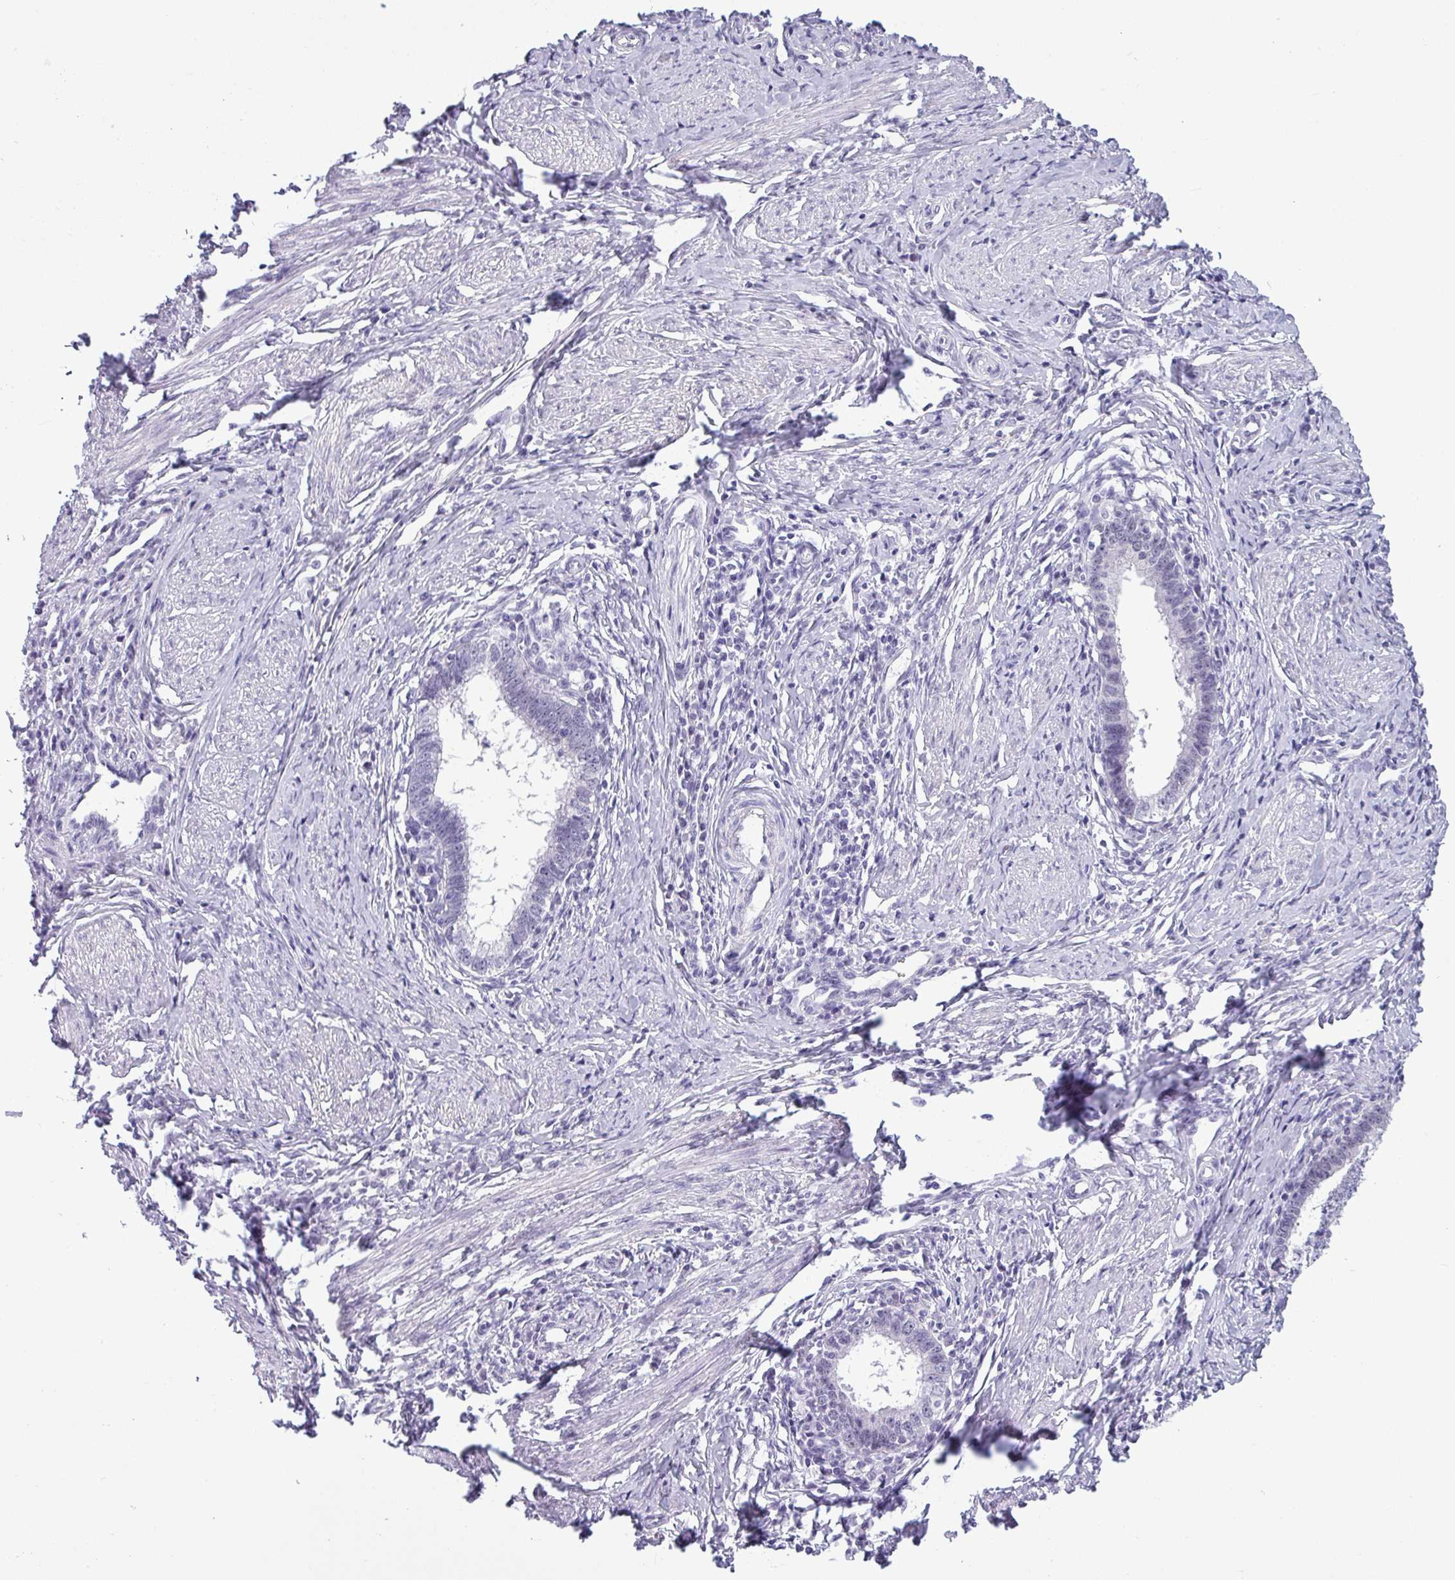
{"staining": {"intensity": "negative", "quantity": "none", "location": "none"}, "tissue": "cervical cancer", "cell_type": "Tumor cells", "image_type": "cancer", "snomed": [{"axis": "morphology", "description": "Adenocarcinoma, NOS"}, {"axis": "topography", "description": "Cervix"}], "caption": "This is an immunohistochemistry histopathology image of human cervical cancer. There is no staining in tumor cells.", "gene": "SRGAP1", "patient": {"sex": "female", "age": 36}}